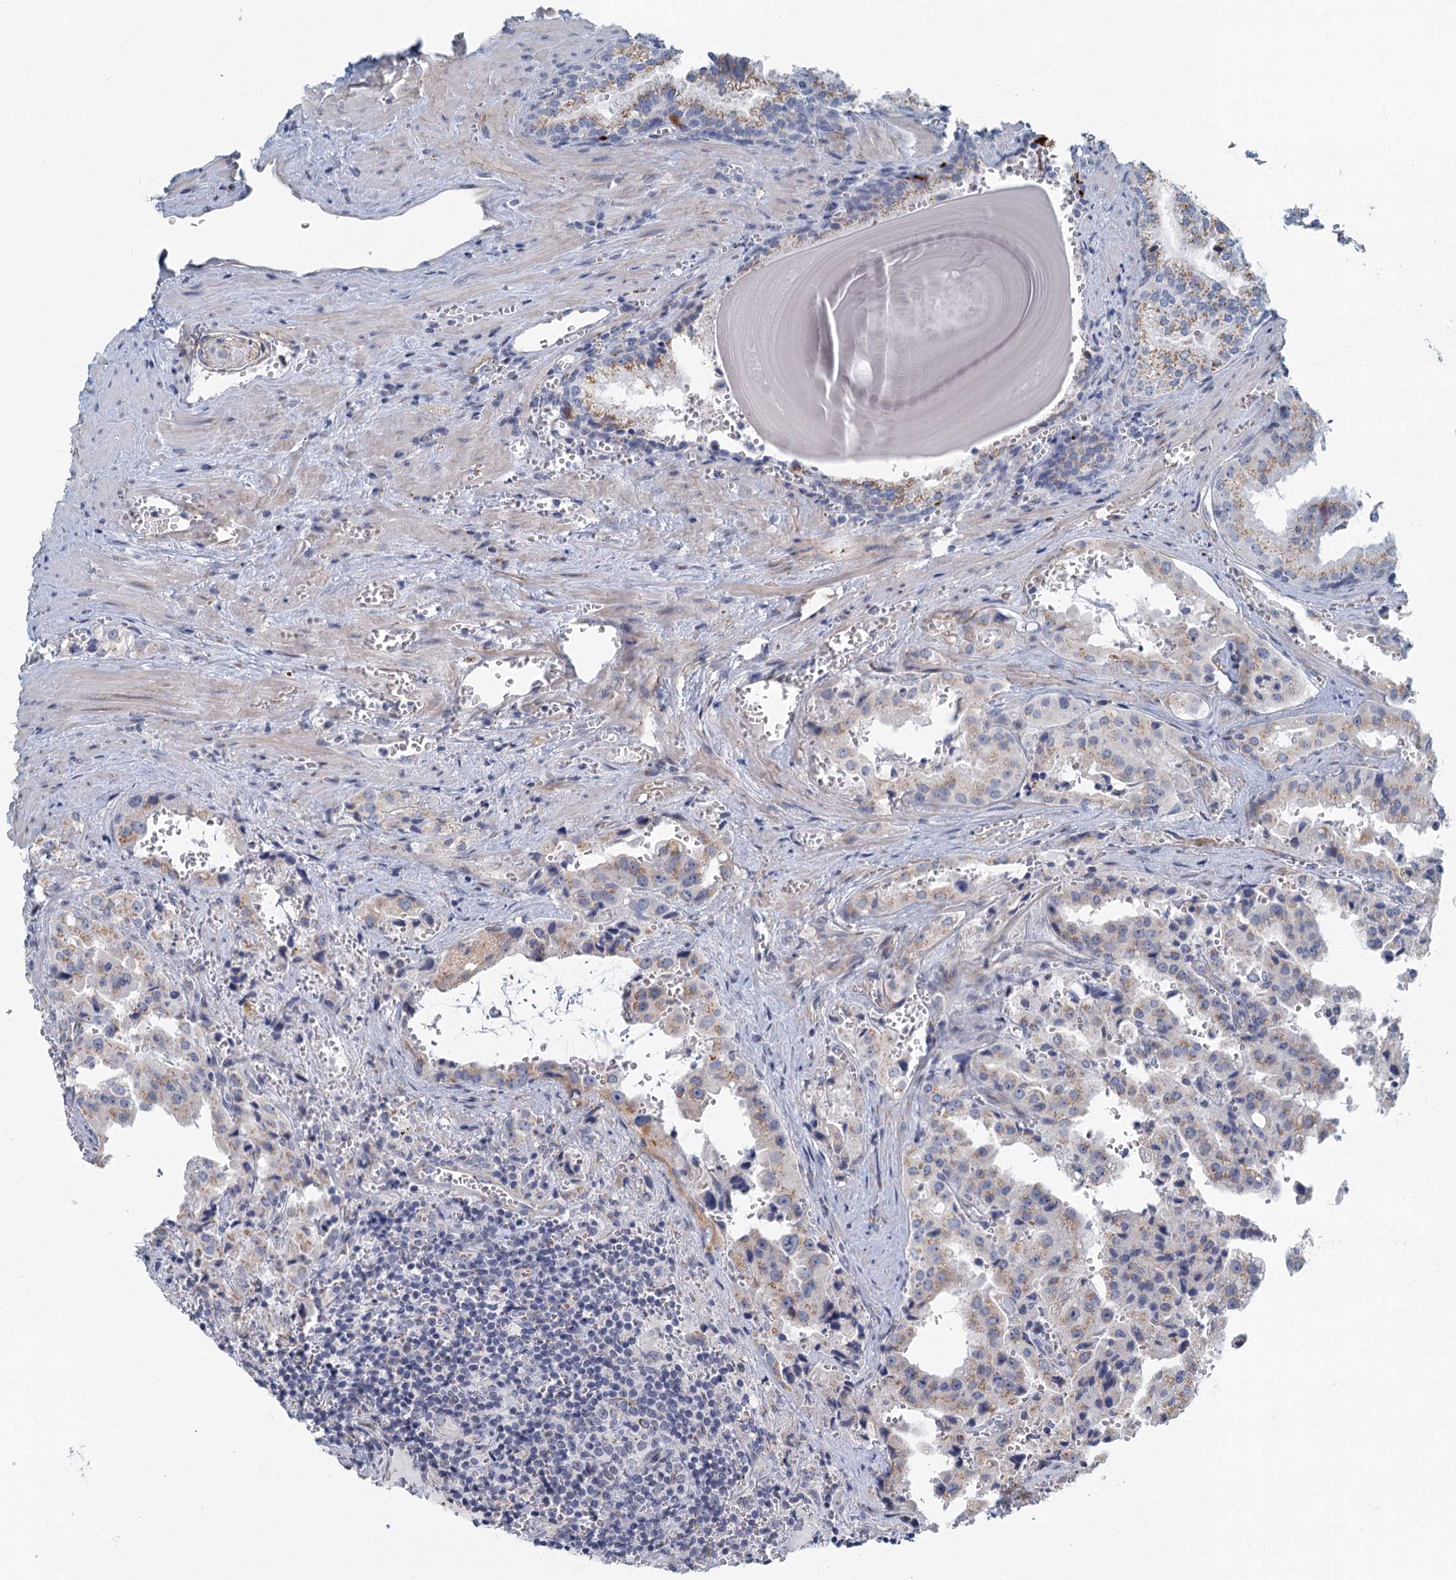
{"staining": {"intensity": "weak", "quantity": "<25%", "location": "cytoplasmic/membranous"}, "tissue": "prostate cancer", "cell_type": "Tumor cells", "image_type": "cancer", "snomed": [{"axis": "morphology", "description": "Adenocarcinoma, High grade"}, {"axis": "topography", "description": "Prostate"}], "caption": "High power microscopy micrograph of an immunohistochemistry (IHC) image of prostate cancer (adenocarcinoma (high-grade)), revealing no significant positivity in tumor cells.", "gene": "ZNF527", "patient": {"sex": "male", "age": 68}}